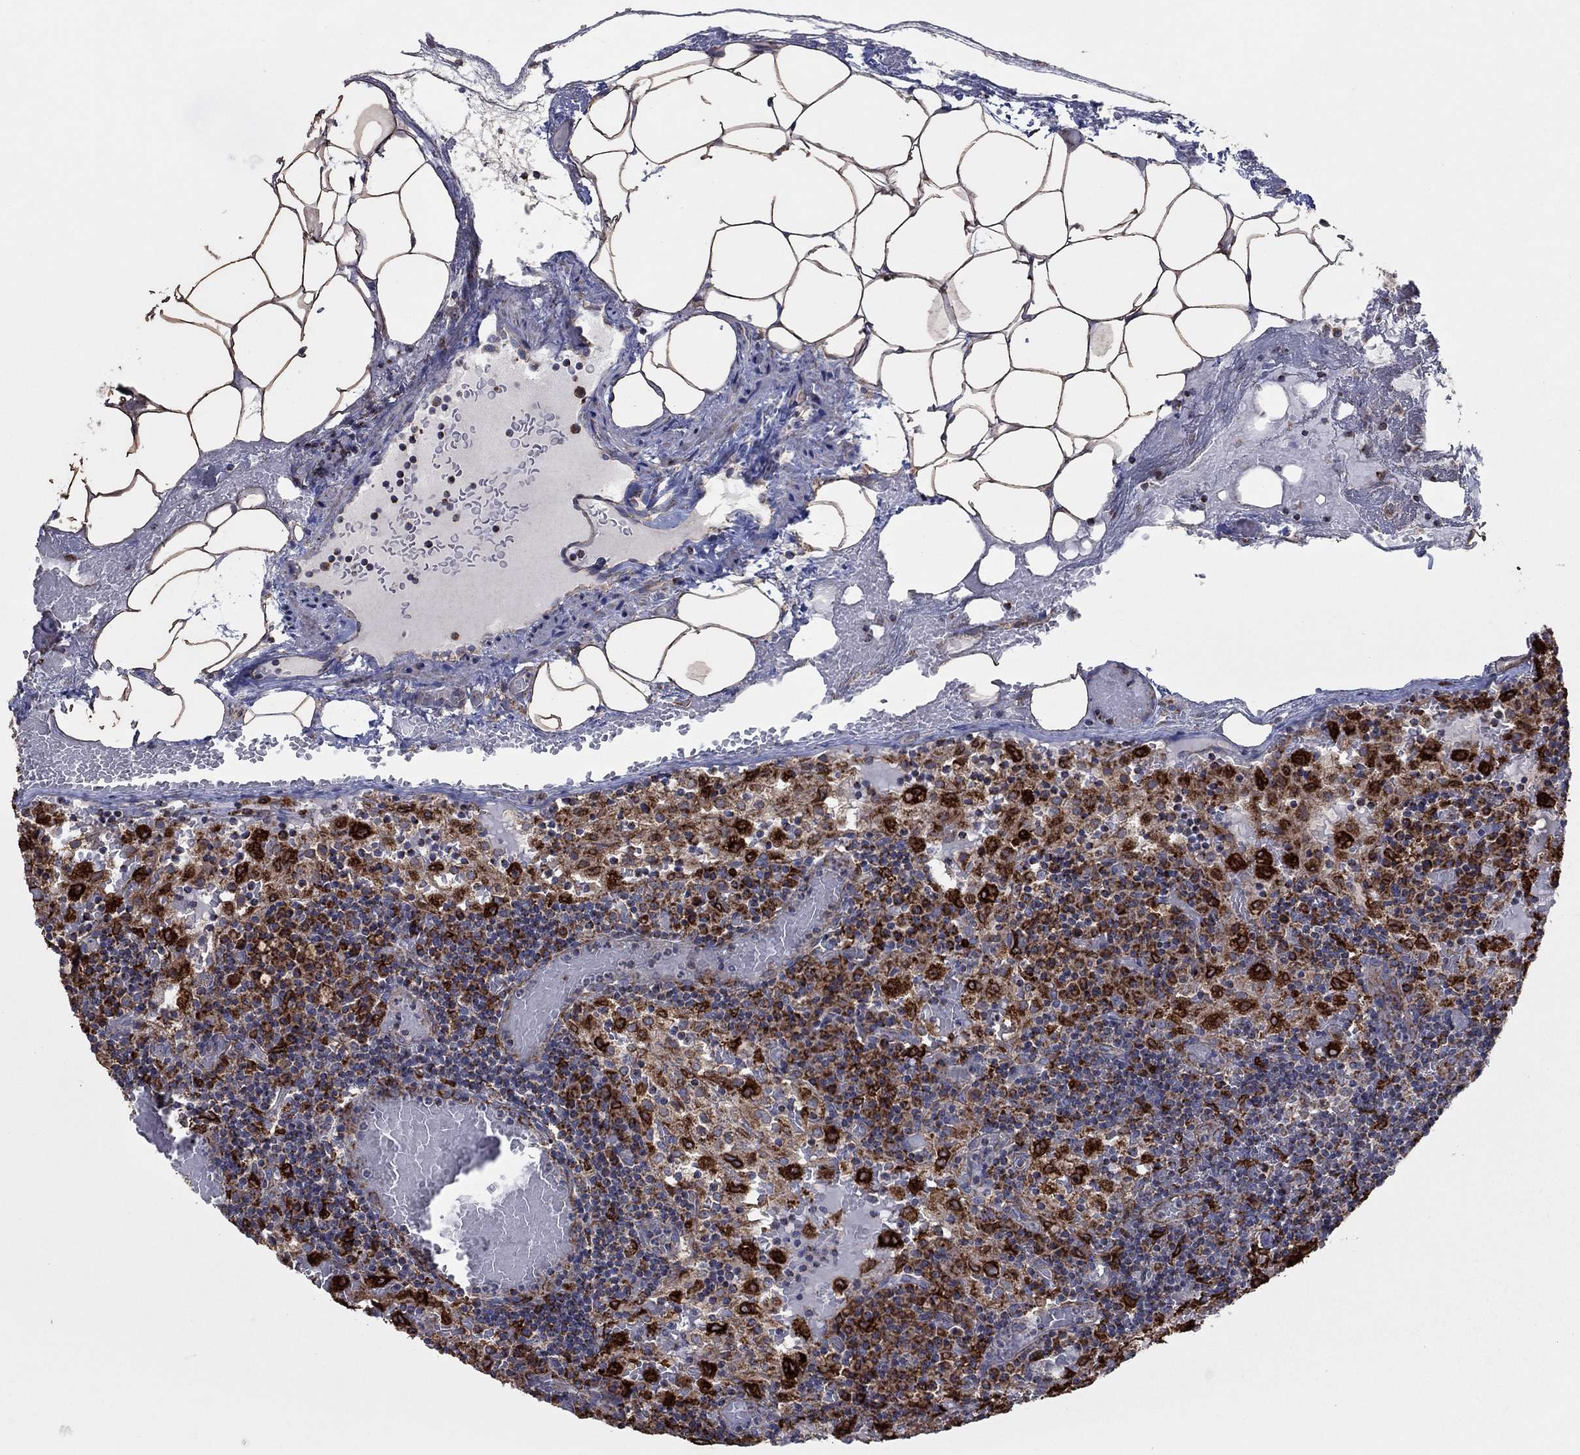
{"staining": {"intensity": "strong", "quantity": "<25%", "location": "cytoplasmic/membranous"}, "tissue": "lymph node", "cell_type": "Germinal center cells", "image_type": "normal", "snomed": [{"axis": "morphology", "description": "Normal tissue, NOS"}, {"axis": "topography", "description": "Lymph node"}], "caption": "Protein analysis of benign lymph node demonstrates strong cytoplasmic/membranous positivity in about <25% of germinal center cells.", "gene": "NCEH1", "patient": {"sex": "male", "age": 62}}